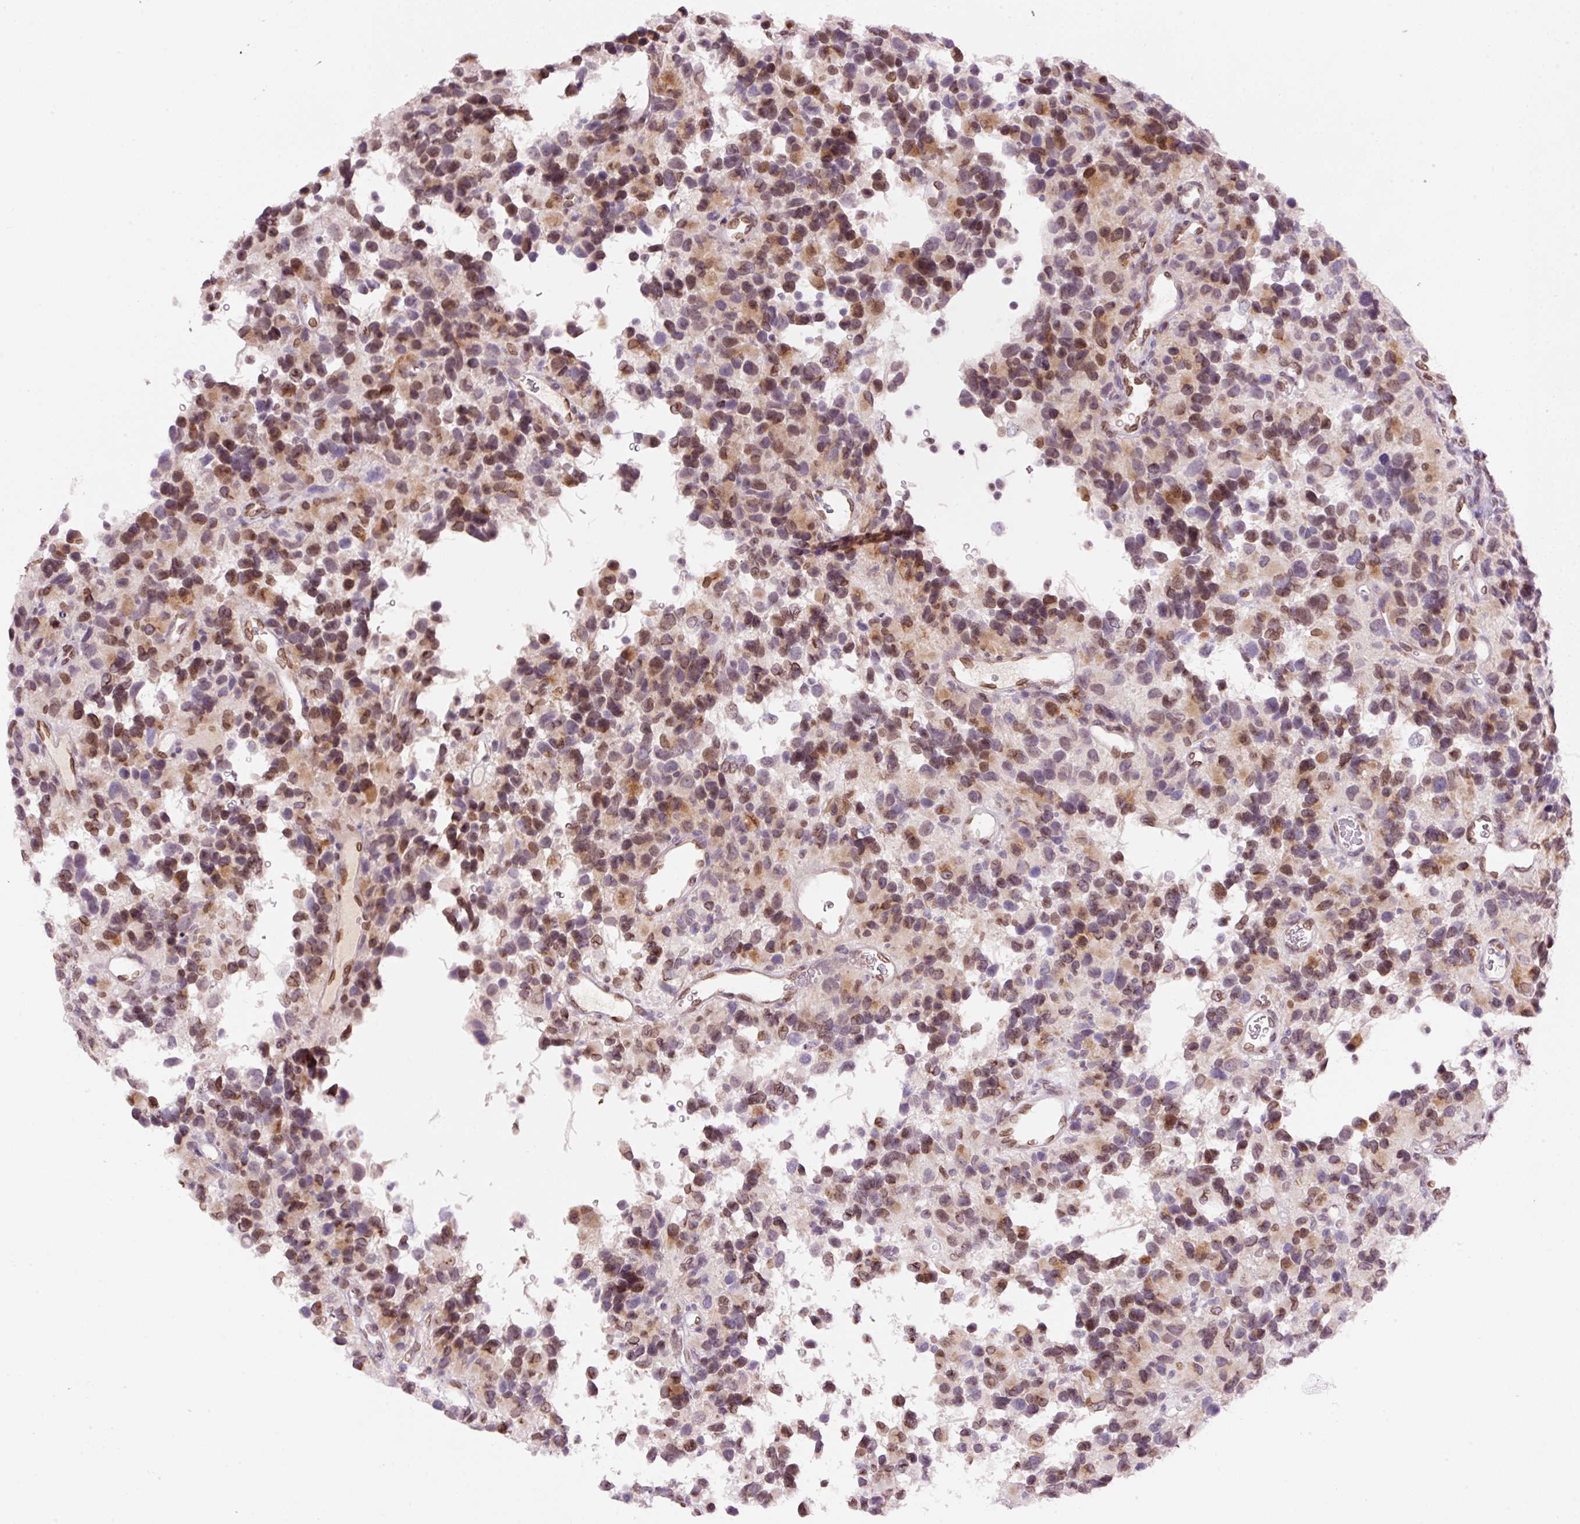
{"staining": {"intensity": "moderate", "quantity": ">75%", "location": "nuclear"}, "tissue": "glioma", "cell_type": "Tumor cells", "image_type": "cancer", "snomed": [{"axis": "morphology", "description": "Glioma, malignant, High grade"}, {"axis": "topography", "description": "Brain"}], "caption": "Immunohistochemistry photomicrograph of neoplastic tissue: human malignant high-grade glioma stained using immunohistochemistry (IHC) demonstrates medium levels of moderate protein expression localized specifically in the nuclear of tumor cells, appearing as a nuclear brown color.", "gene": "ZNF224", "patient": {"sex": "male", "age": 77}}